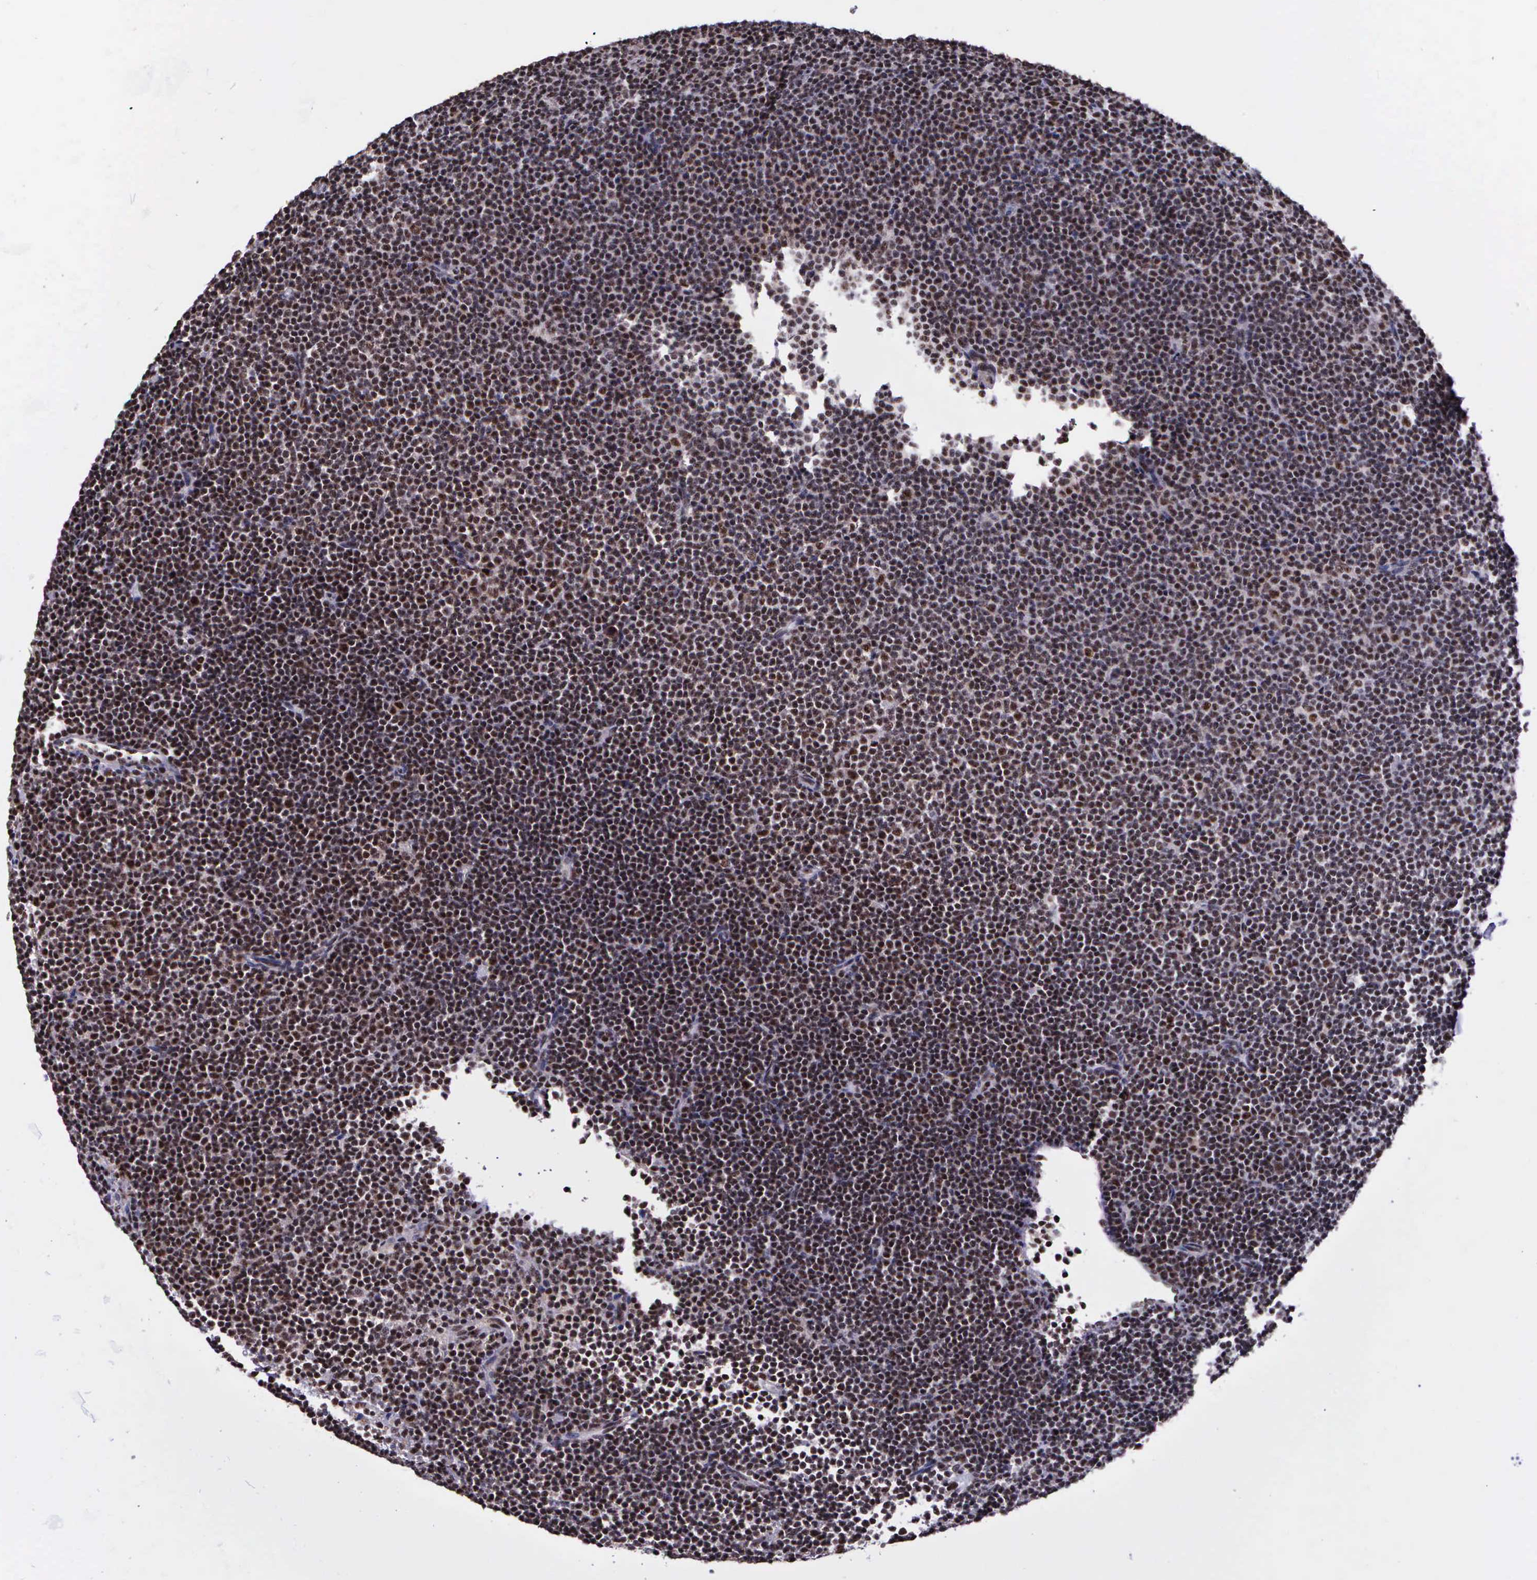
{"staining": {"intensity": "weak", "quantity": ">75%", "location": "nuclear"}, "tissue": "lymphoma", "cell_type": "Tumor cells", "image_type": "cancer", "snomed": [{"axis": "morphology", "description": "Malignant lymphoma, non-Hodgkin's type, Low grade"}, {"axis": "topography", "description": "Lymph node"}], "caption": "A micrograph of malignant lymphoma, non-Hodgkin's type (low-grade) stained for a protein reveals weak nuclear brown staining in tumor cells.", "gene": "FAM47A", "patient": {"sex": "female", "age": 69}}